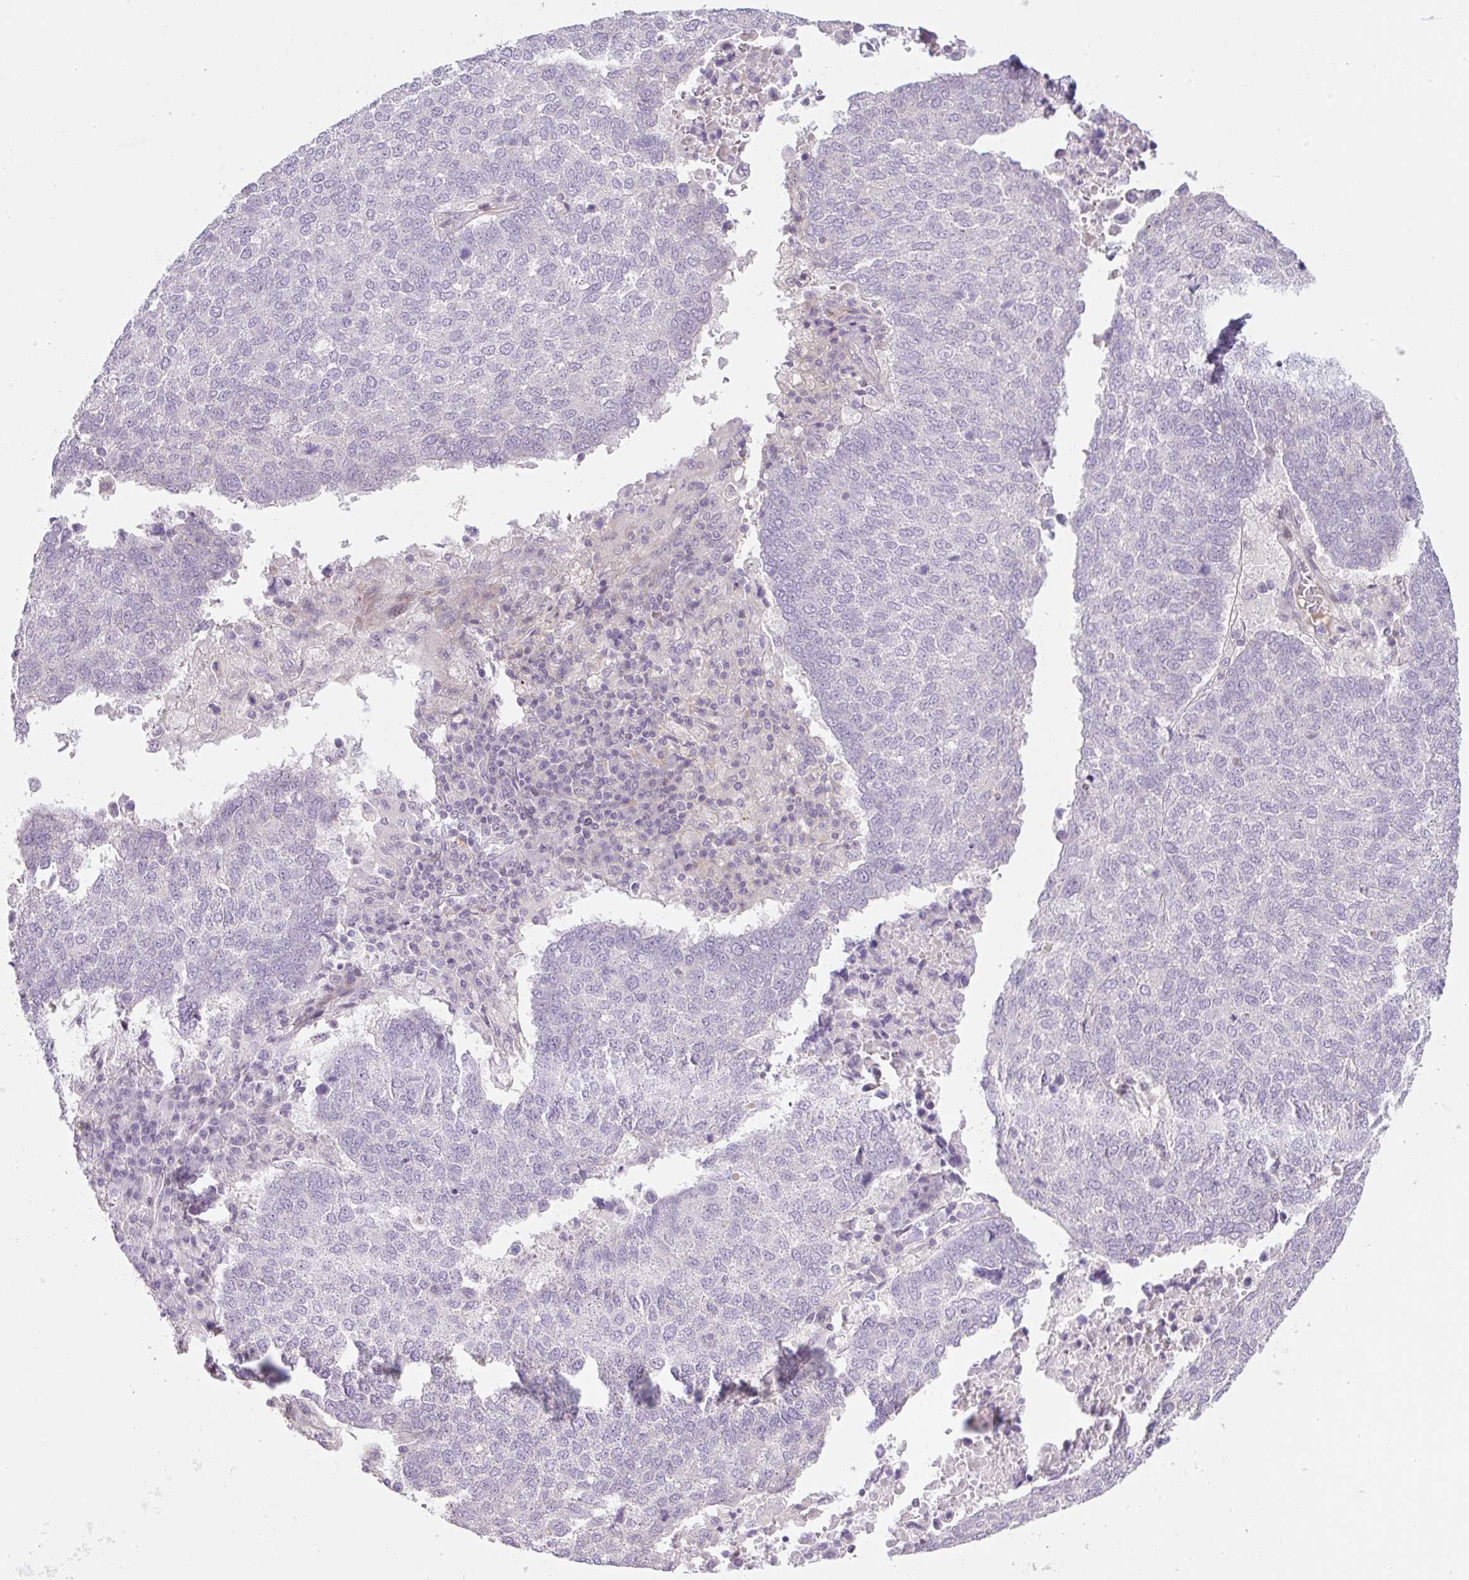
{"staining": {"intensity": "negative", "quantity": "none", "location": "none"}, "tissue": "lung cancer", "cell_type": "Tumor cells", "image_type": "cancer", "snomed": [{"axis": "morphology", "description": "Squamous cell carcinoma, NOS"}, {"axis": "topography", "description": "Lung"}], "caption": "The histopathology image reveals no staining of tumor cells in squamous cell carcinoma (lung).", "gene": "ZNF552", "patient": {"sex": "male", "age": 73}}